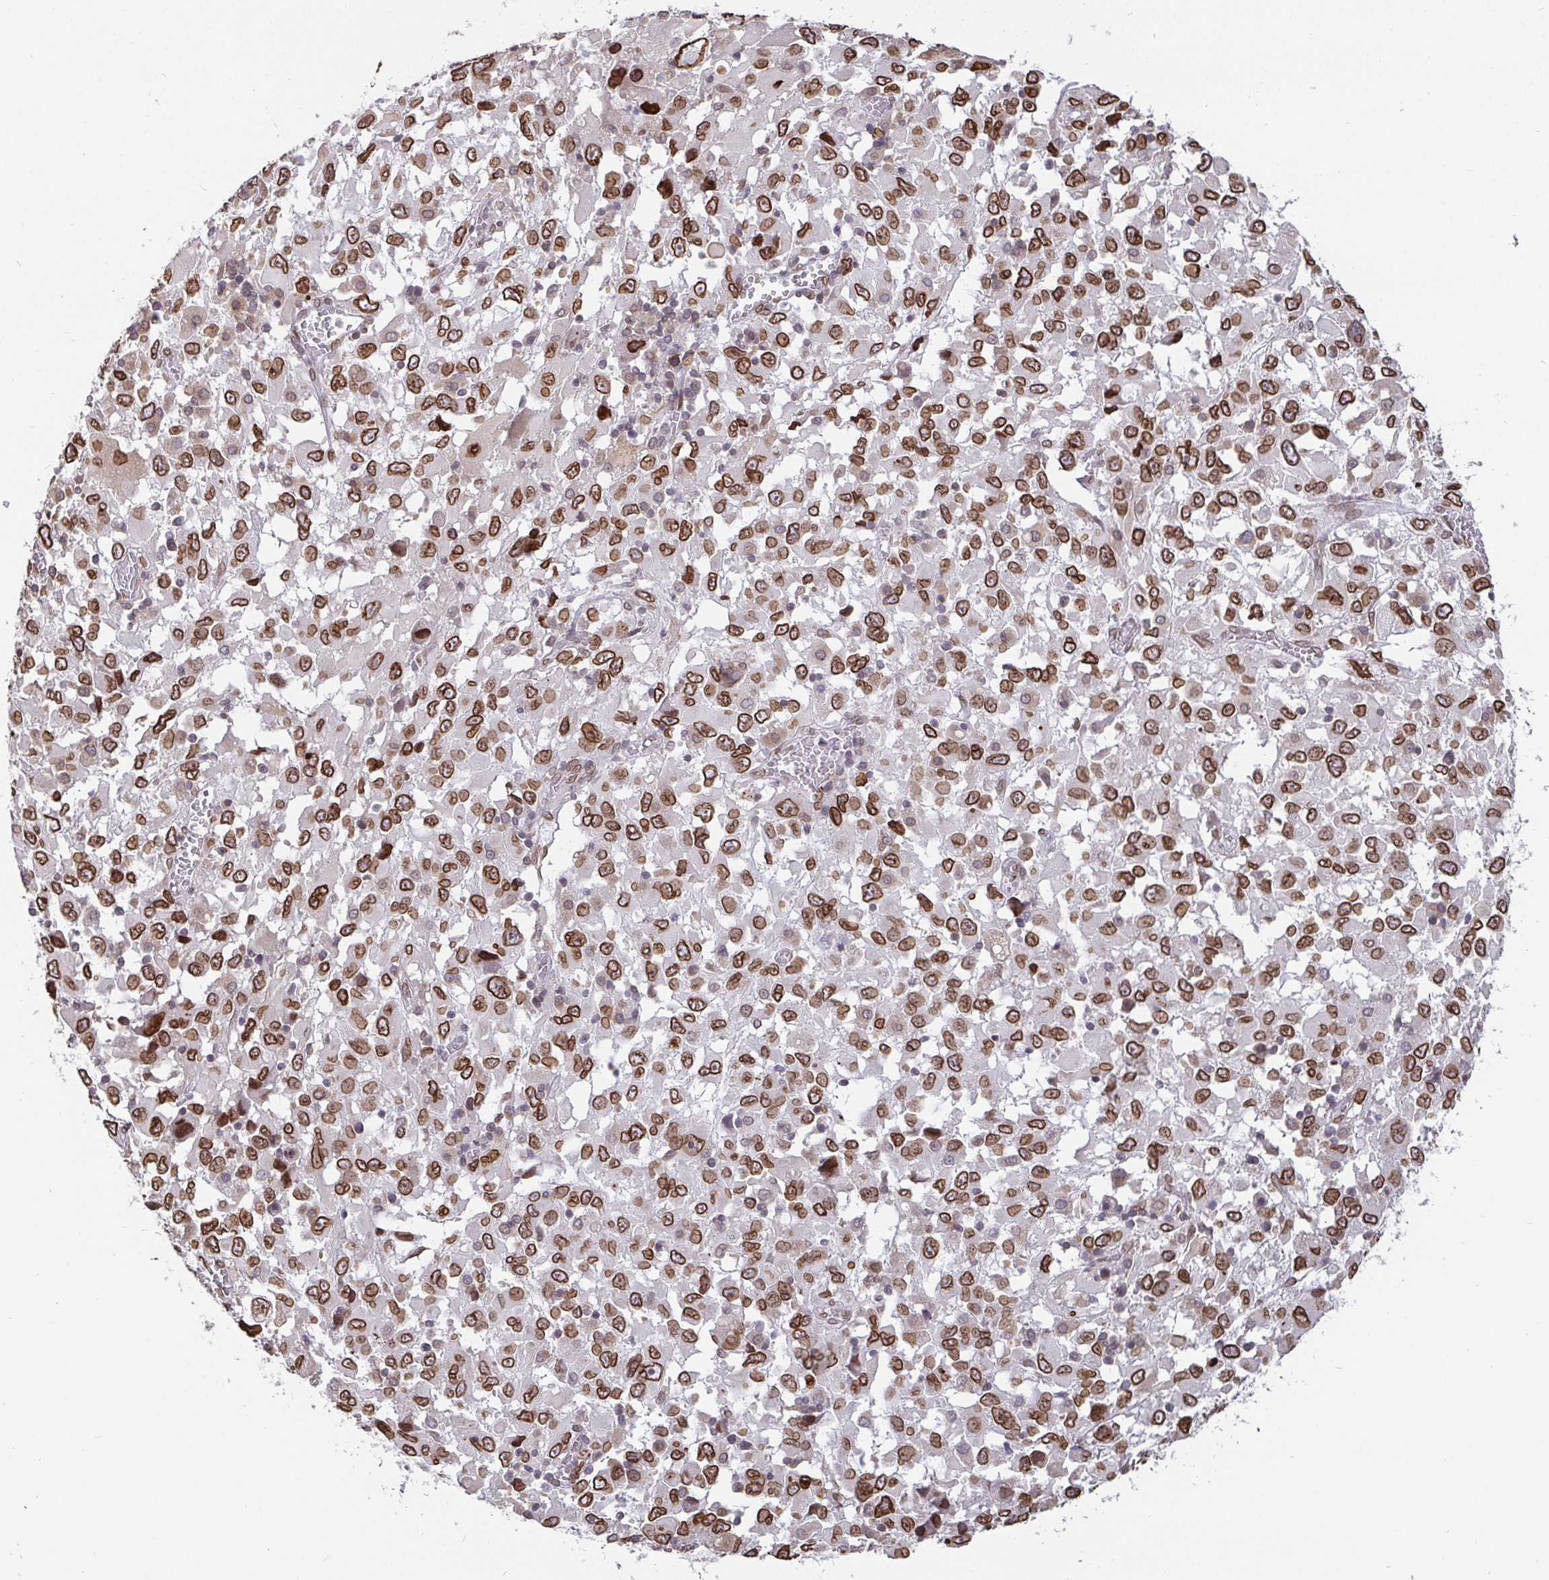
{"staining": {"intensity": "strong", "quantity": ">75%", "location": "cytoplasmic/membranous,nuclear"}, "tissue": "melanoma", "cell_type": "Tumor cells", "image_type": "cancer", "snomed": [{"axis": "morphology", "description": "Malignant melanoma, Metastatic site"}, {"axis": "topography", "description": "Soft tissue"}], "caption": "This image displays melanoma stained with IHC to label a protein in brown. The cytoplasmic/membranous and nuclear of tumor cells show strong positivity for the protein. Nuclei are counter-stained blue.", "gene": "EMD", "patient": {"sex": "male", "age": 50}}